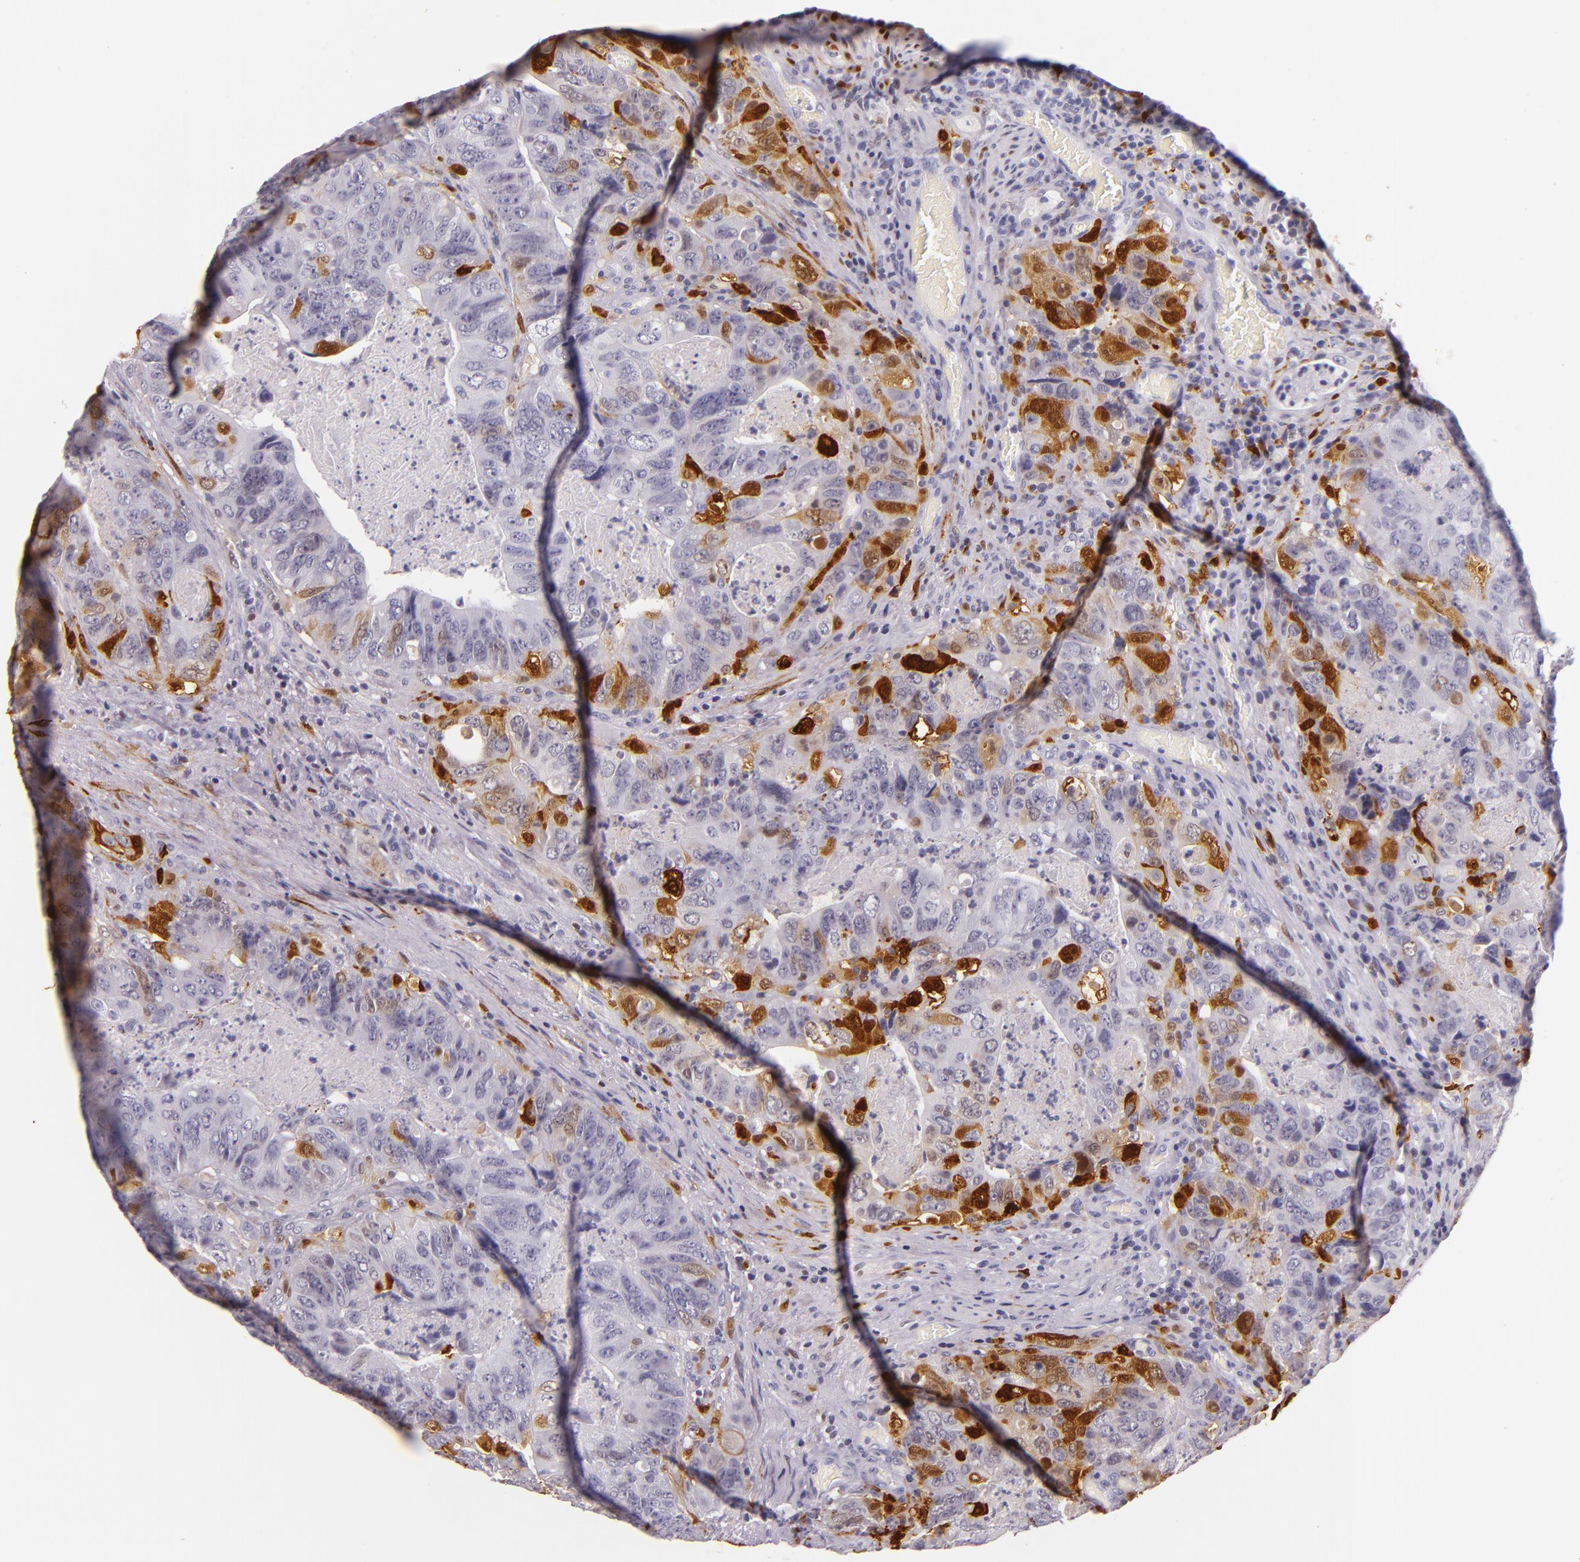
{"staining": {"intensity": "moderate", "quantity": "<25%", "location": "nuclear"}, "tissue": "colorectal cancer", "cell_type": "Tumor cells", "image_type": "cancer", "snomed": [{"axis": "morphology", "description": "Adenocarcinoma, NOS"}, {"axis": "topography", "description": "Rectum"}], "caption": "Human colorectal cancer stained with a protein marker displays moderate staining in tumor cells.", "gene": "MT1A", "patient": {"sex": "female", "age": 82}}